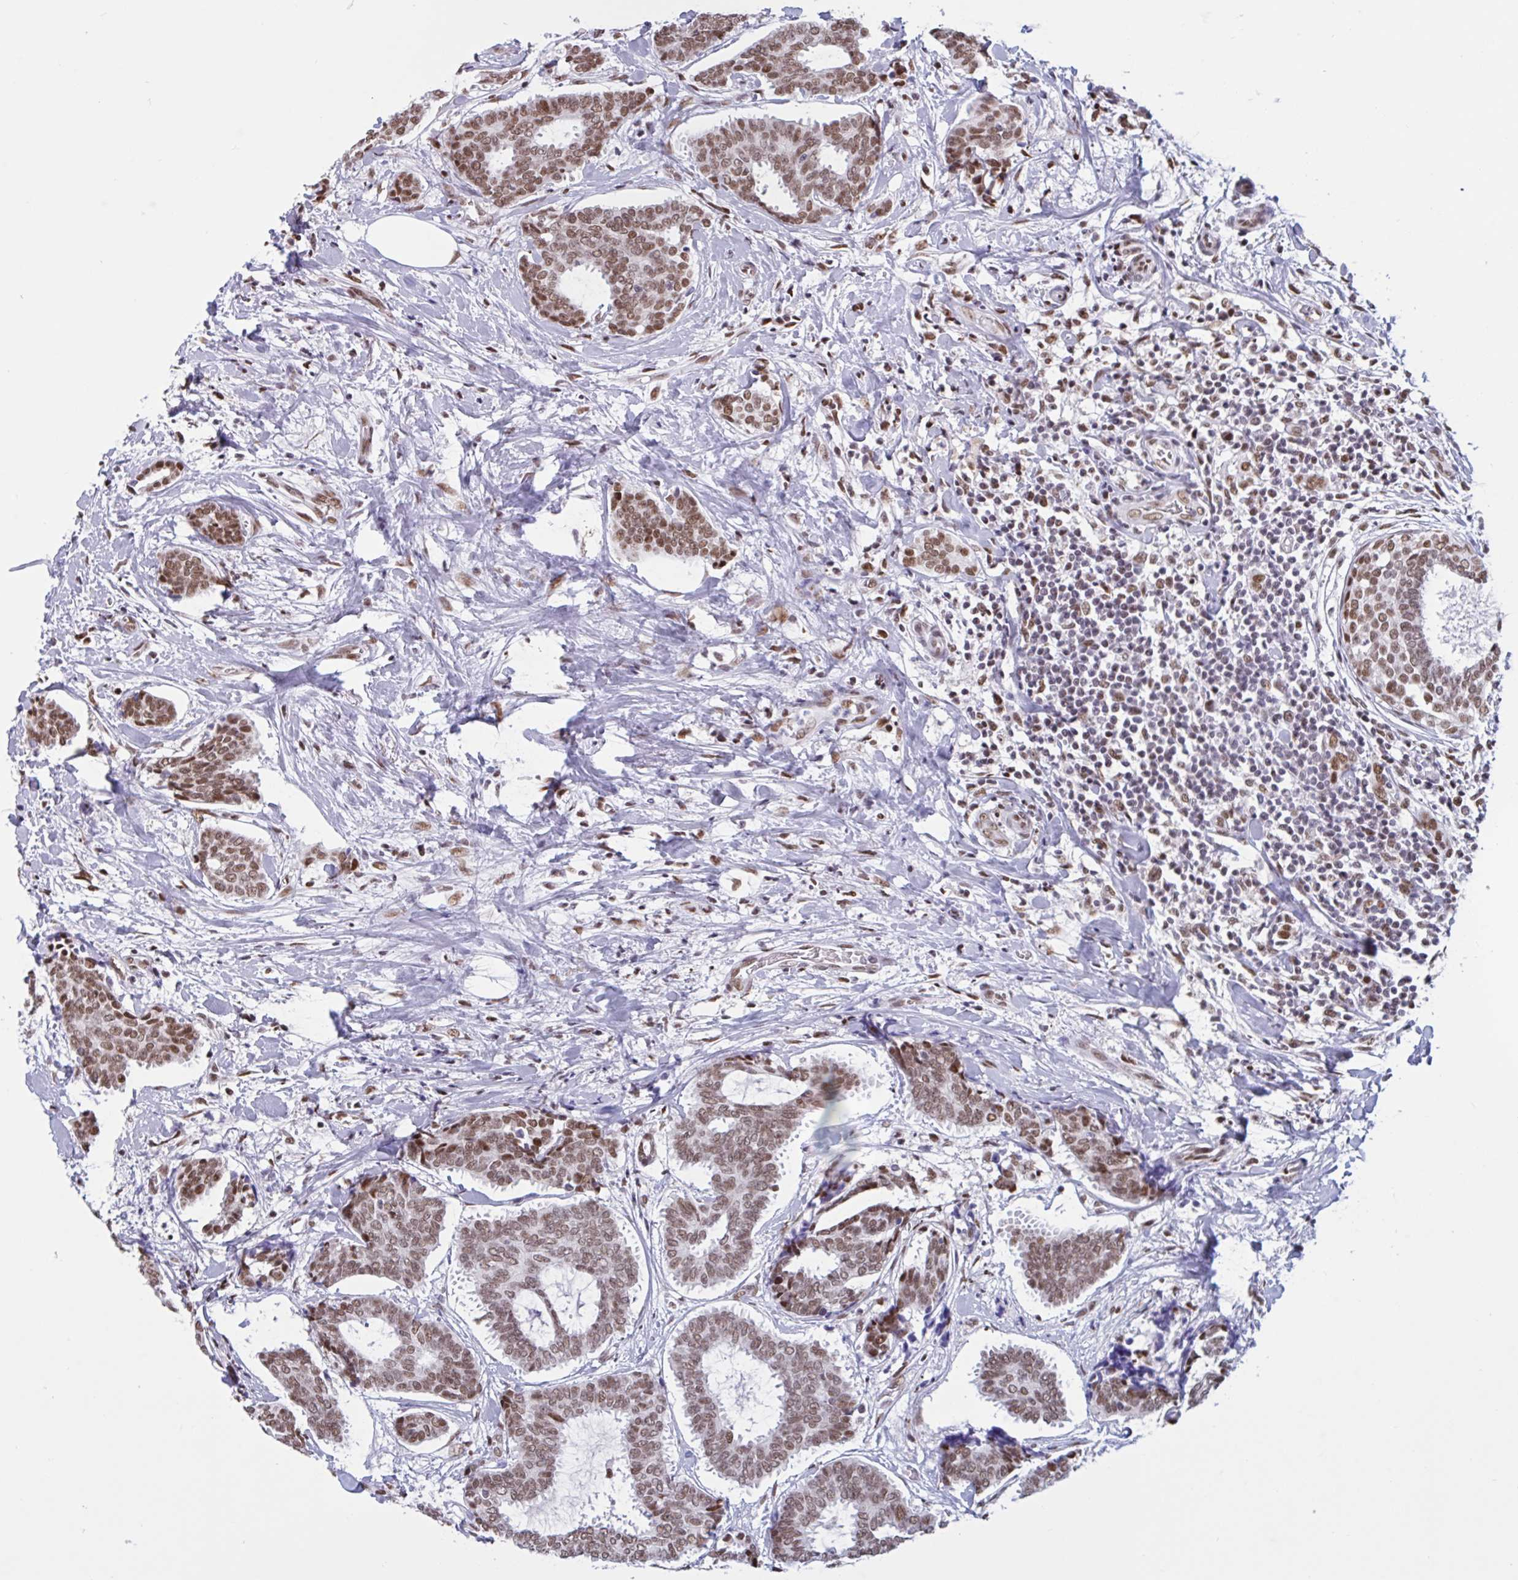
{"staining": {"intensity": "moderate", "quantity": ">75%", "location": "nuclear"}, "tissue": "breast cancer", "cell_type": "Tumor cells", "image_type": "cancer", "snomed": [{"axis": "morphology", "description": "Intraductal carcinoma, in situ"}, {"axis": "morphology", "description": "Duct carcinoma"}, {"axis": "morphology", "description": "Lobular carcinoma, in situ"}, {"axis": "topography", "description": "Breast"}], "caption": "Immunohistochemistry (IHC) of infiltrating ductal carcinoma (breast) reveals medium levels of moderate nuclear positivity in approximately >75% of tumor cells. (Stains: DAB in brown, nuclei in blue, Microscopy: brightfield microscopy at high magnification).", "gene": "CBFA2T2", "patient": {"sex": "female", "age": 44}}